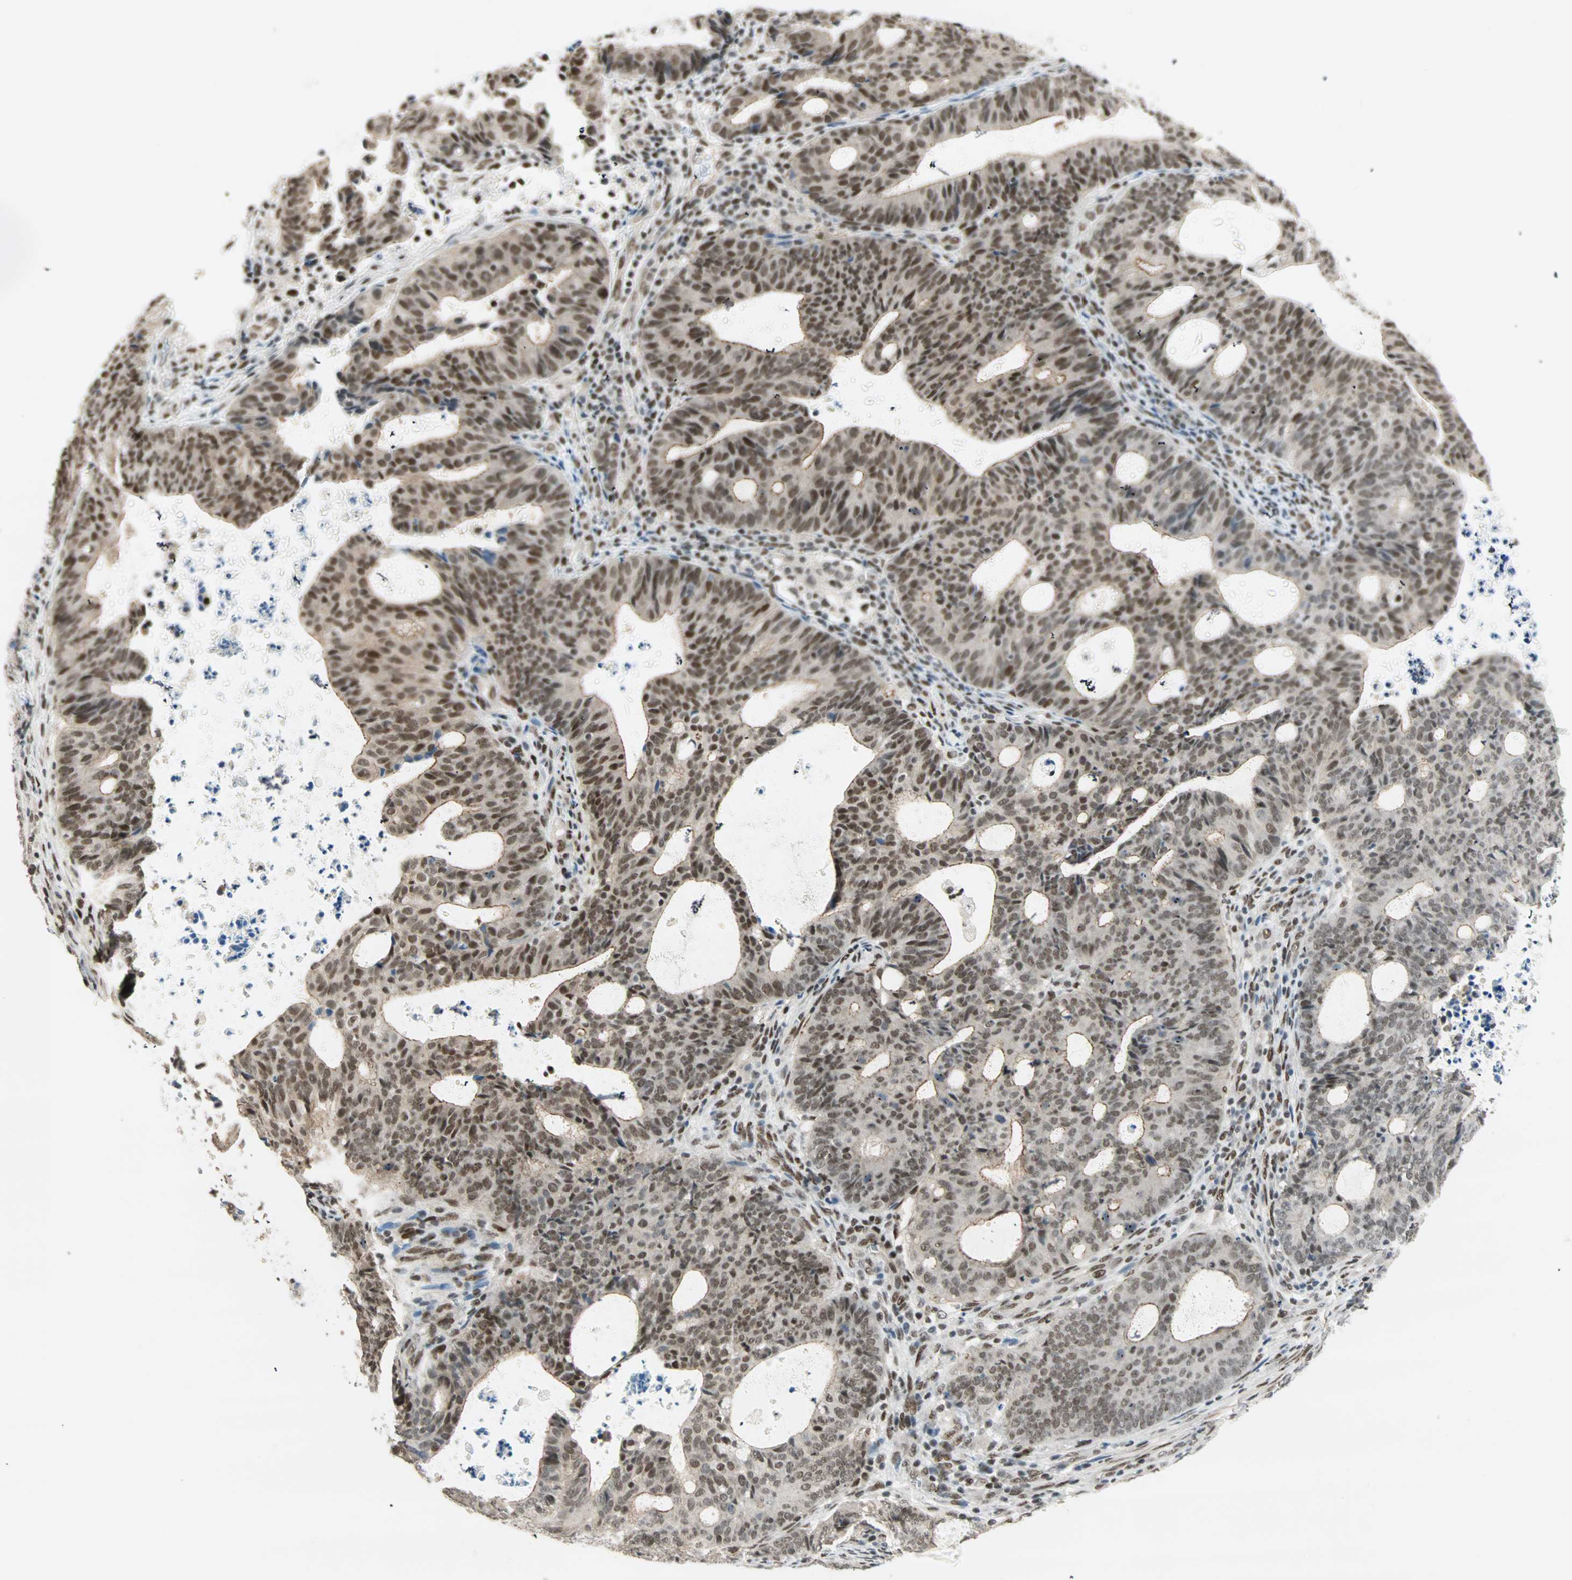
{"staining": {"intensity": "moderate", "quantity": ">75%", "location": "nuclear"}, "tissue": "endometrial cancer", "cell_type": "Tumor cells", "image_type": "cancer", "snomed": [{"axis": "morphology", "description": "Adenocarcinoma, NOS"}, {"axis": "topography", "description": "Uterus"}], "caption": "Approximately >75% of tumor cells in human endometrial adenocarcinoma display moderate nuclear protein positivity as visualized by brown immunohistochemical staining.", "gene": "BLM", "patient": {"sex": "female", "age": 83}}